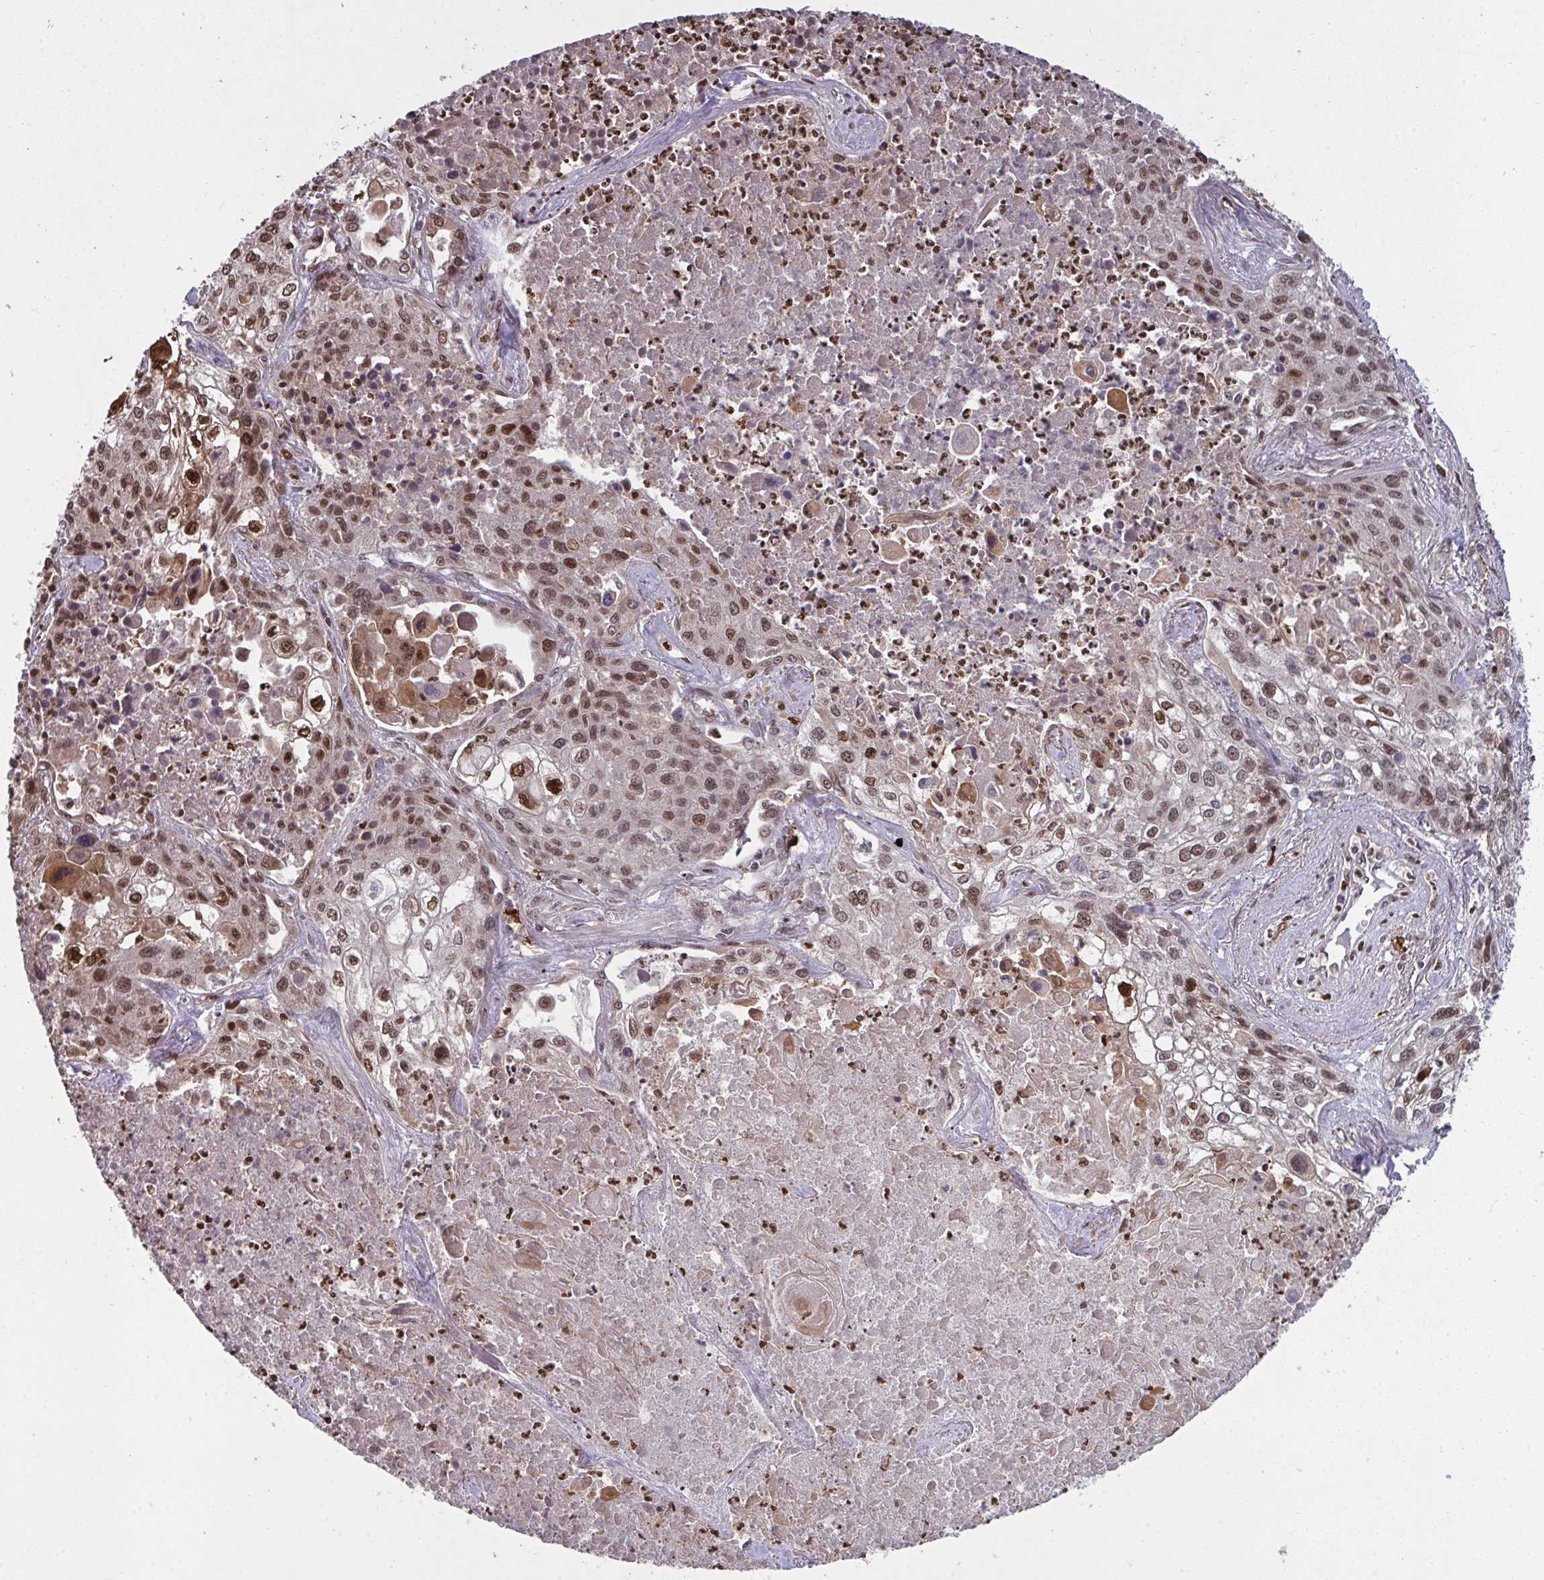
{"staining": {"intensity": "moderate", "quantity": "<25%", "location": "nuclear"}, "tissue": "lung cancer", "cell_type": "Tumor cells", "image_type": "cancer", "snomed": [{"axis": "morphology", "description": "Squamous cell carcinoma, NOS"}, {"axis": "topography", "description": "Lung"}], "caption": "About <25% of tumor cells in squamous cell carcinoma (lung) show moderate nuclear protein positivity as visualized by brown immunohistochemical staining.", "gene": "UXT", "patient": {"sex": "male", "age": 74}}